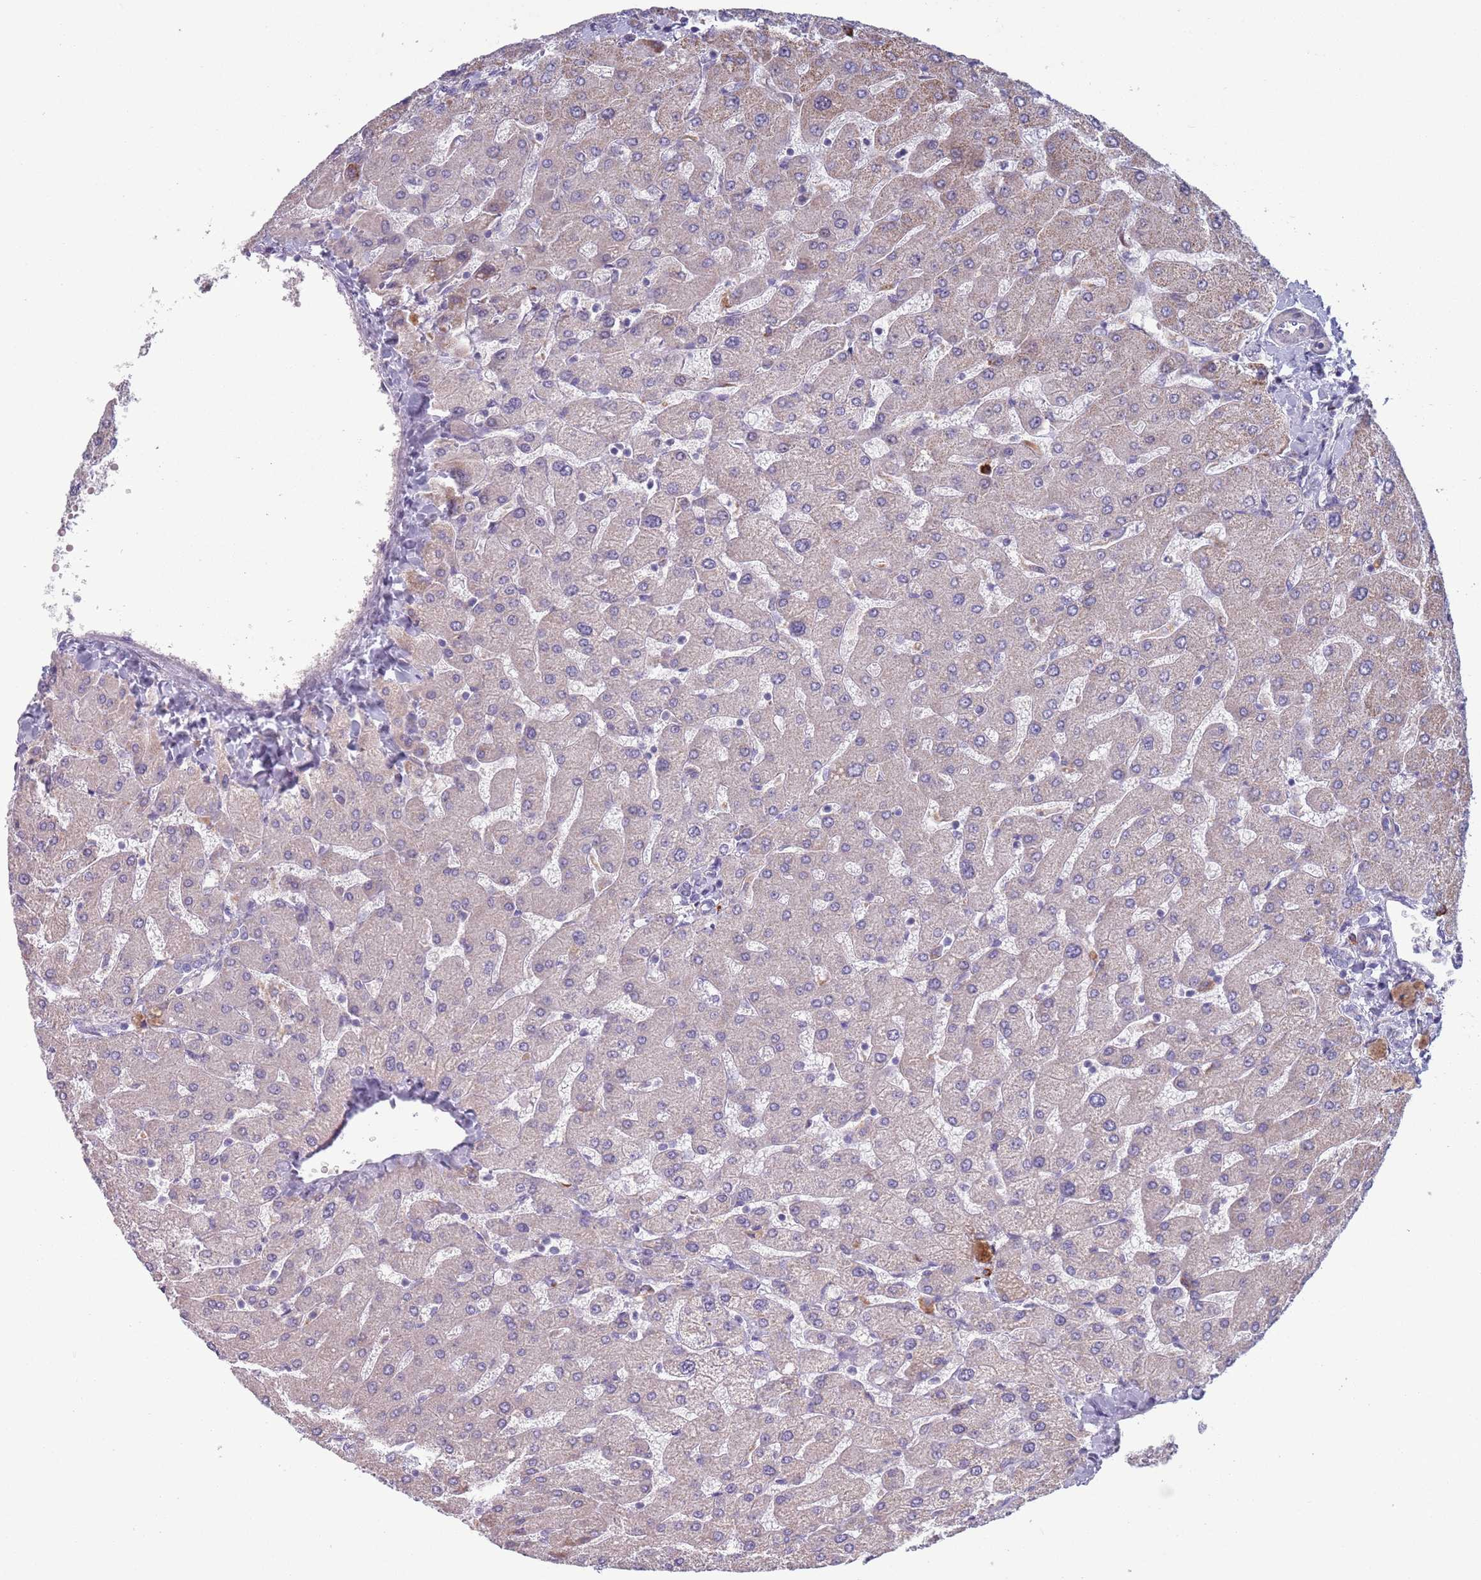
{"staining": {"intensity": "negative", "quantity": "none", "location": "none"}, "tissue": "liver", "cell_type": "Cholangiocytes", "image_type": "normal", "snomed": [{"axis": "morphology", "description": "Normal tissue, NOS"}, {"axis": "topography", "description": "Liver"}], "caption": "Immunohistochemical staining of unremarkable human liver displays no significant staining in cholangiocytes. (DAB IHC, high magnification).", "gene": "TYW1B", "patient": {"sex": "male", "age": 55}}